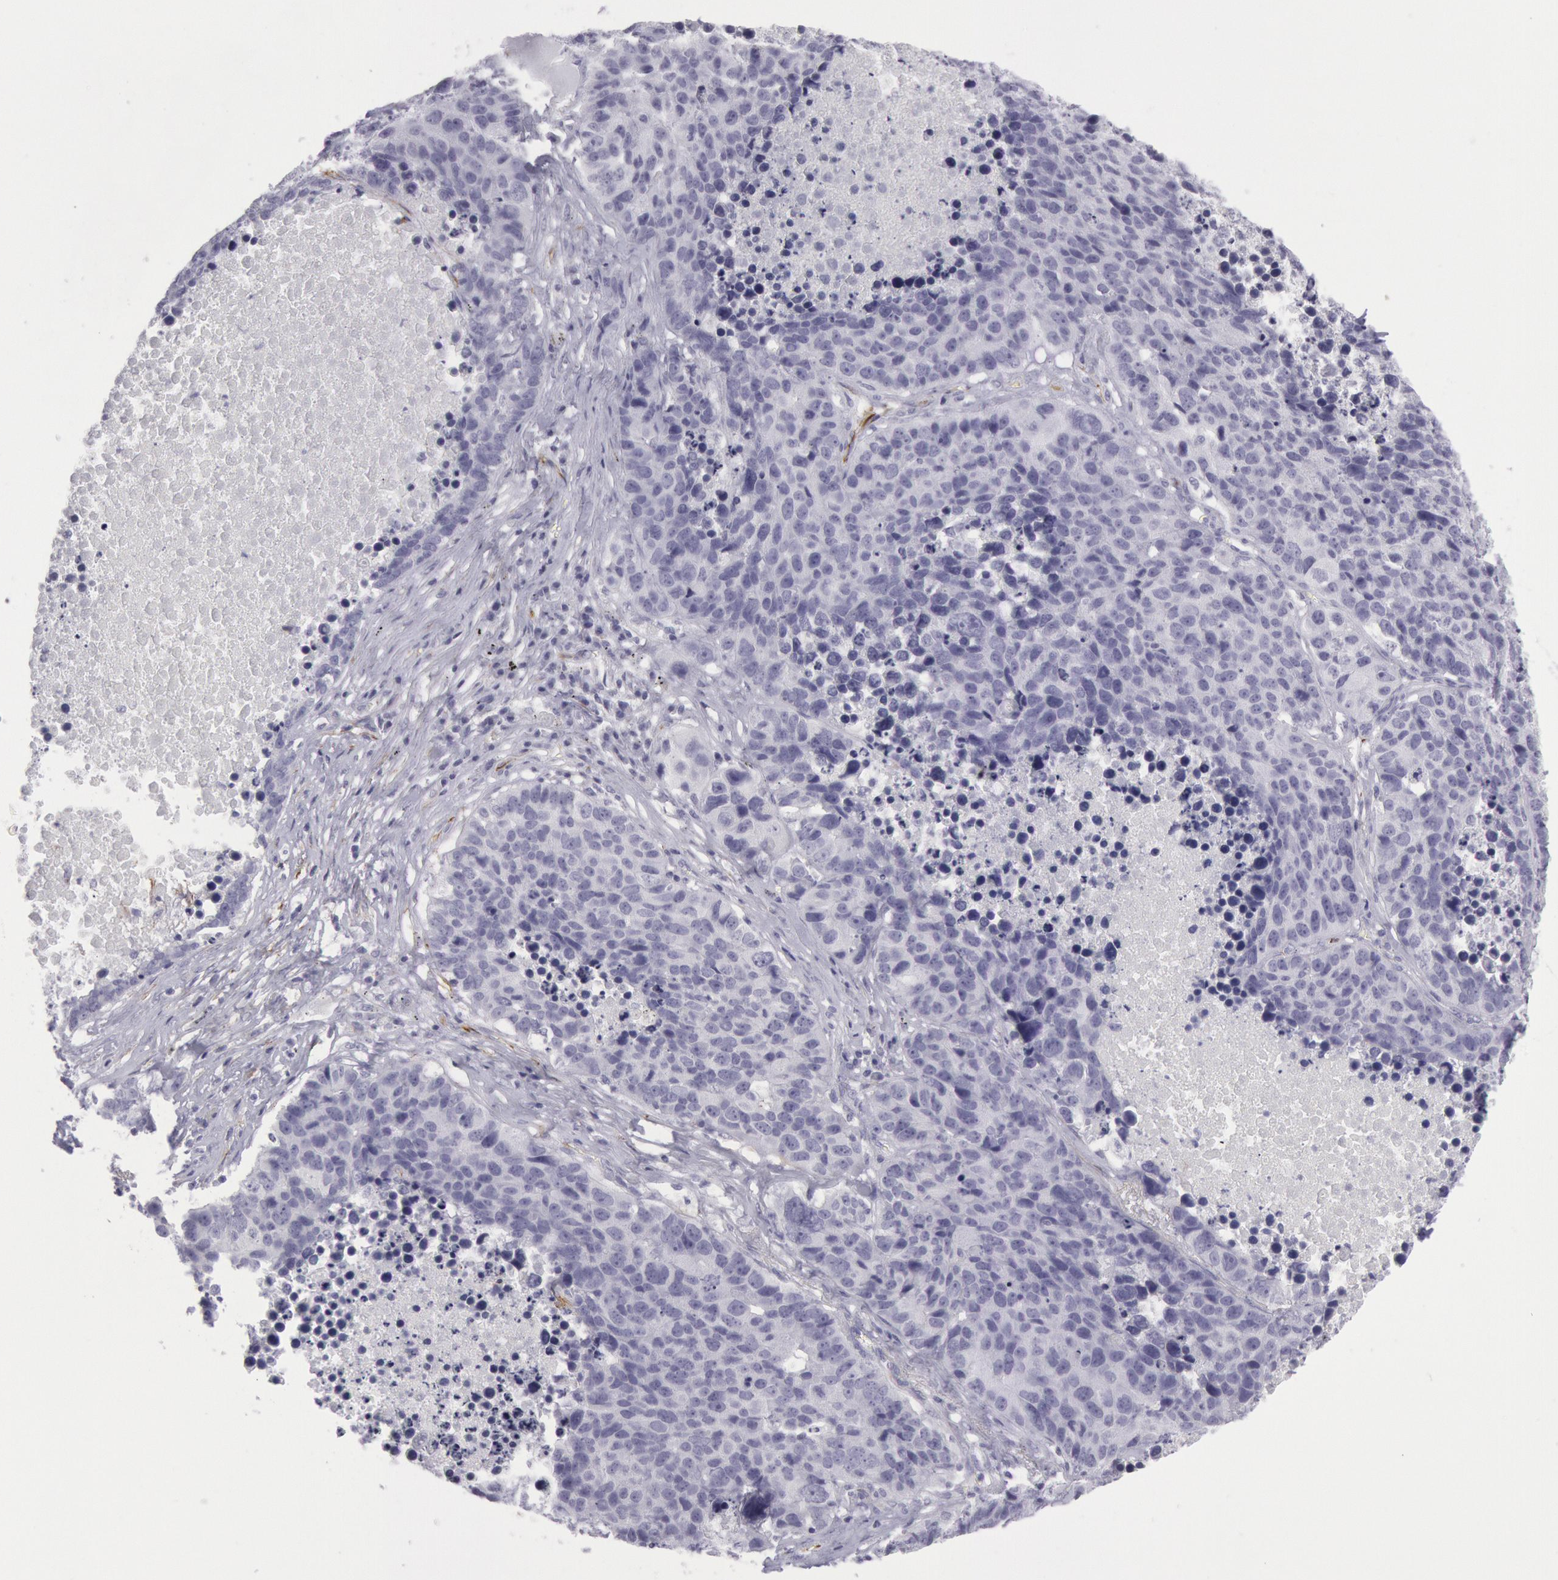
{"staining": {"intensity": "negative", "quantity": "none", "location": "none"}, "tissue": "lung cancer", "cell_type": "Tumor cells", "image_type": "cancer", "snomed": [{"axis": "morphology", "description": "Carcinoid, malignant, NOS"}, {"axis": "topography", "description": "Lung"}], "caption": "IHC of human carcinoid (malignant) (lung) demonstrates no expression in tumor cells. The staining was performed using DAB (3,3'-diaminobenzidine) to visualize the protein expression in brown, while the nuclei were stained in blue with hematoxylin (Magnification: 20x).", "gene": "CDH13", "patient": {"sex": "male", "age": 60}}